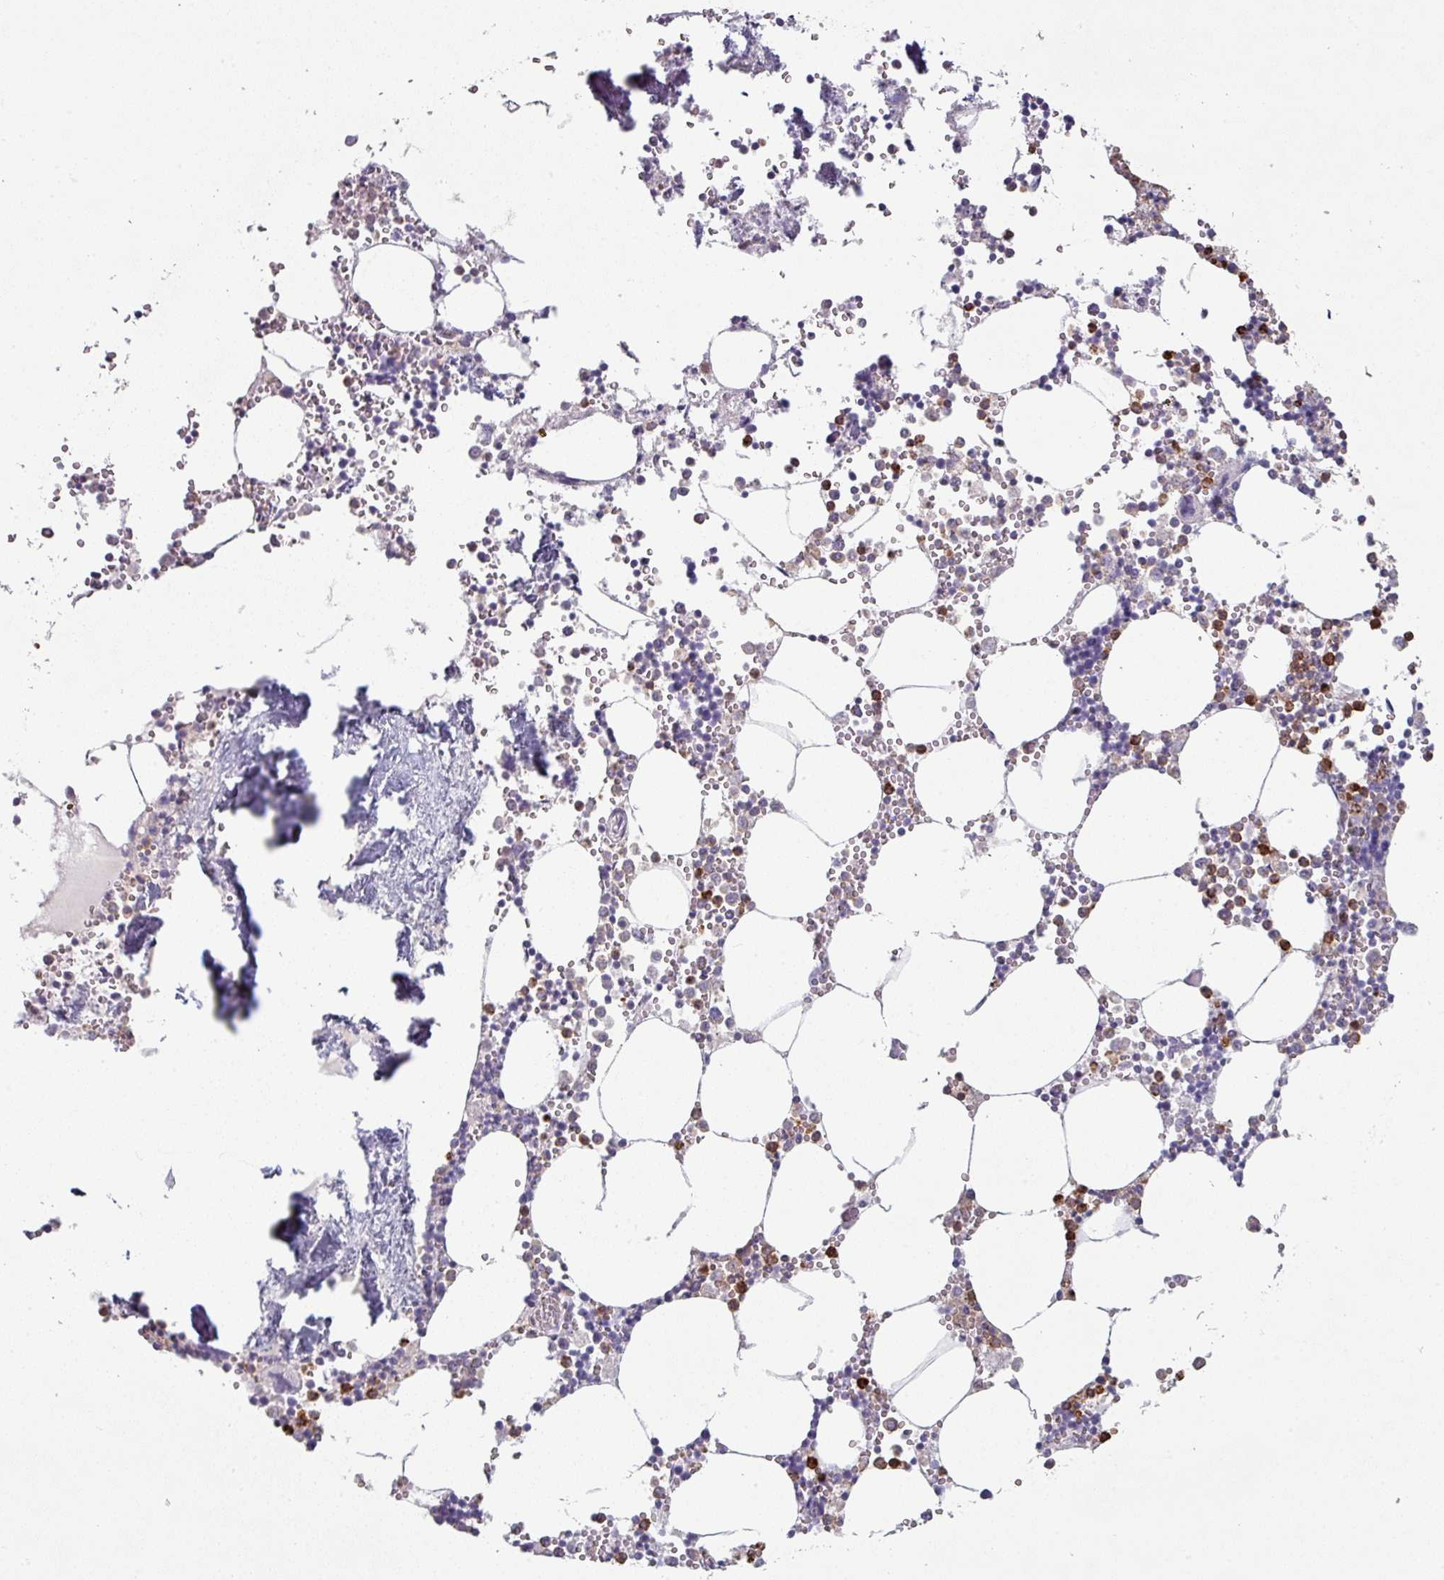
{"staining": {"intensity": "strong", "quantity": "<25%", "location": "cytoplasmic/membranous"}, "tissue": "bone marrow", "cell_type": "Hematopoietic cells", "image_type": "normal", "snomed": [{"axis": "morphology", "description": "Normal tissue, NOS"}, {"axis": "topography", "description": "Bone marrow"}], "caption": "Immunohistochemical staining of normal human bone marrow demonstrates strong cytoplasmic/membranous protein expression in about <25% of hematopoietic cells. (brown staining indicates protein expression, while blue staining denotes nuclei).", "gene": "MAGEC3", "patient": {"sex": "male", "age": 54}}